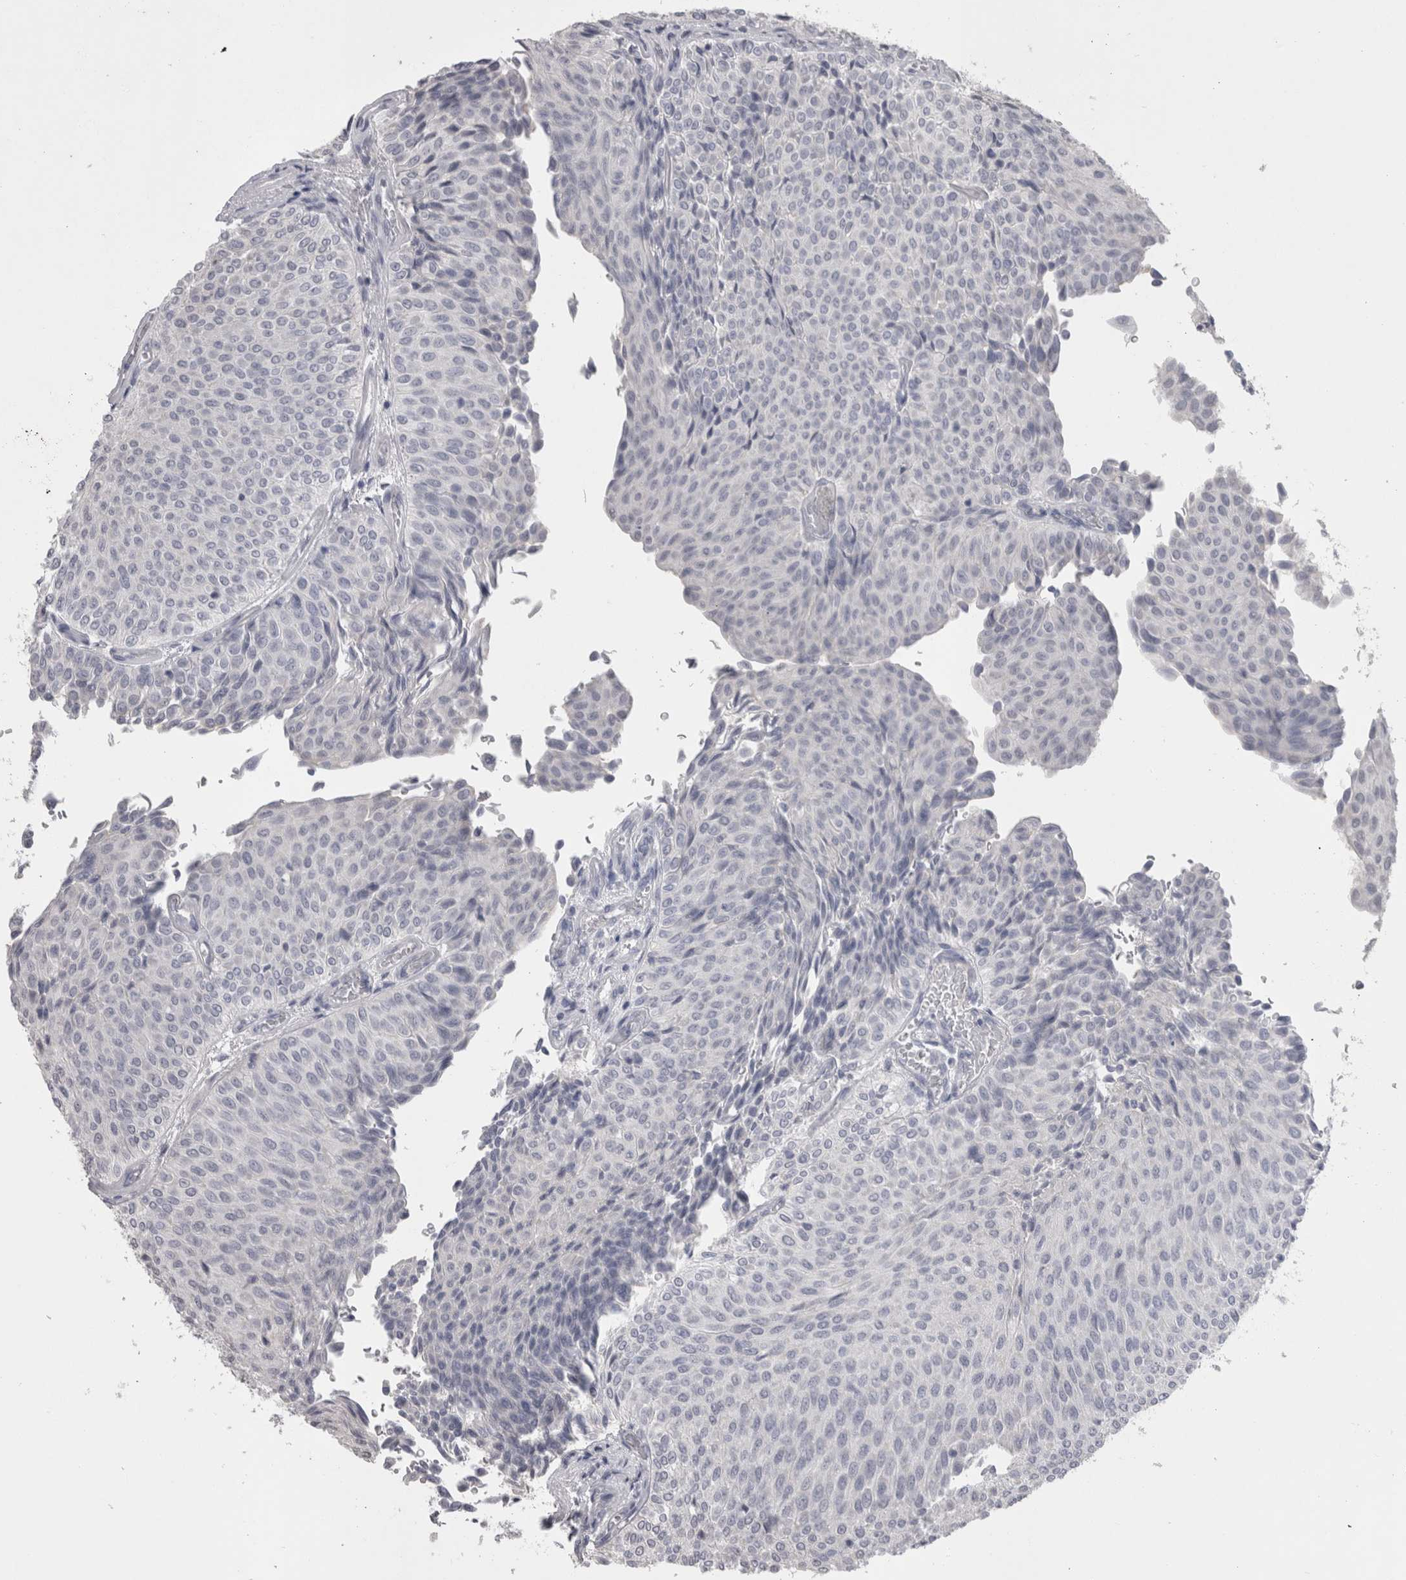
{"staining": {"intensity": "negative", "quantity": "none", "location": "none"}, "tissue": "urothelial cancer", "cell_type": "Tumor cells", "image_type": "cancer", "snomed": [{"axis": "morphology", "description": "Urothelial carcinoma, Low grade"}, {"axis": "topography", "description": "Urinary bladder"}], "caption": "This photomicrograph is of urothelial cancer stained with immunohistochemistry (IHC) to label a protein in brown with the nuclei are counter-stained blue. There is no staining in tumor cells. The staining is performed using DAB brown chromogen with nuclei counter-stained in using hematoxylin.", "gene": "ADAM2", "patient": {"sex": "male", "age": 78}}